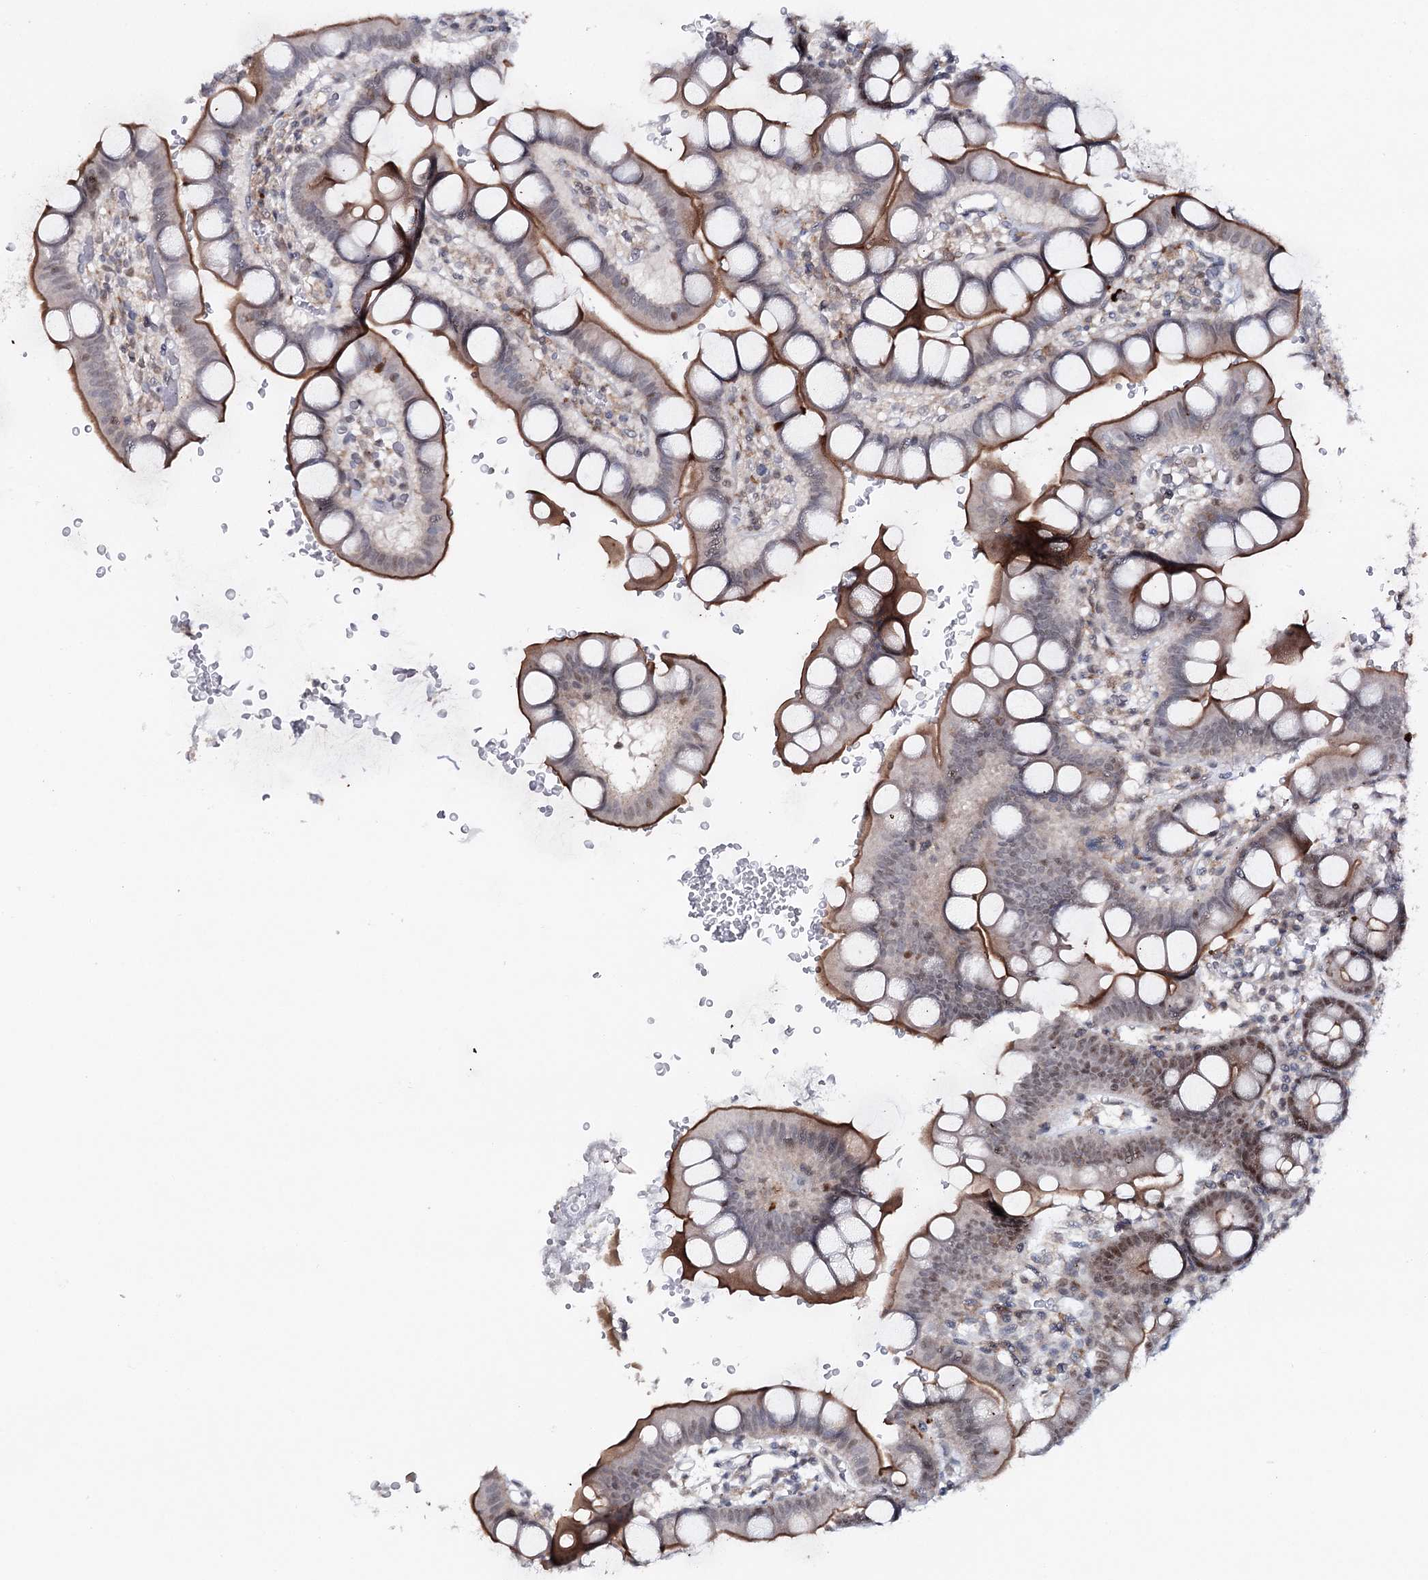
{"staining": {"intensity": "moderate", "quantity": "25%-75%", "location": "cytoplasmic/membranous,nuclear"}, "tissue": "small intestine", "cell_type": "Glandular cells", "image_type": "normal", "snomed": [{"axis": "morphology", "description": "Normal tissue, NOS"}, {"axis": "topography", "description": "Stomach, upper"}, {"axis": "topography", "description": "Stomach, lower"}, {"axis": "topography", "description": "Small intestine"}], "caption": "The image displays immunohistochemical staining of unremarkable small intestine. There is moderate cytoplasmic/membranous,nuclear expression is appreciated in approximately 25%-75% of glandular cells.", "gene": "ZC3H8", "patient": {"sex": "male", "age": 68}}